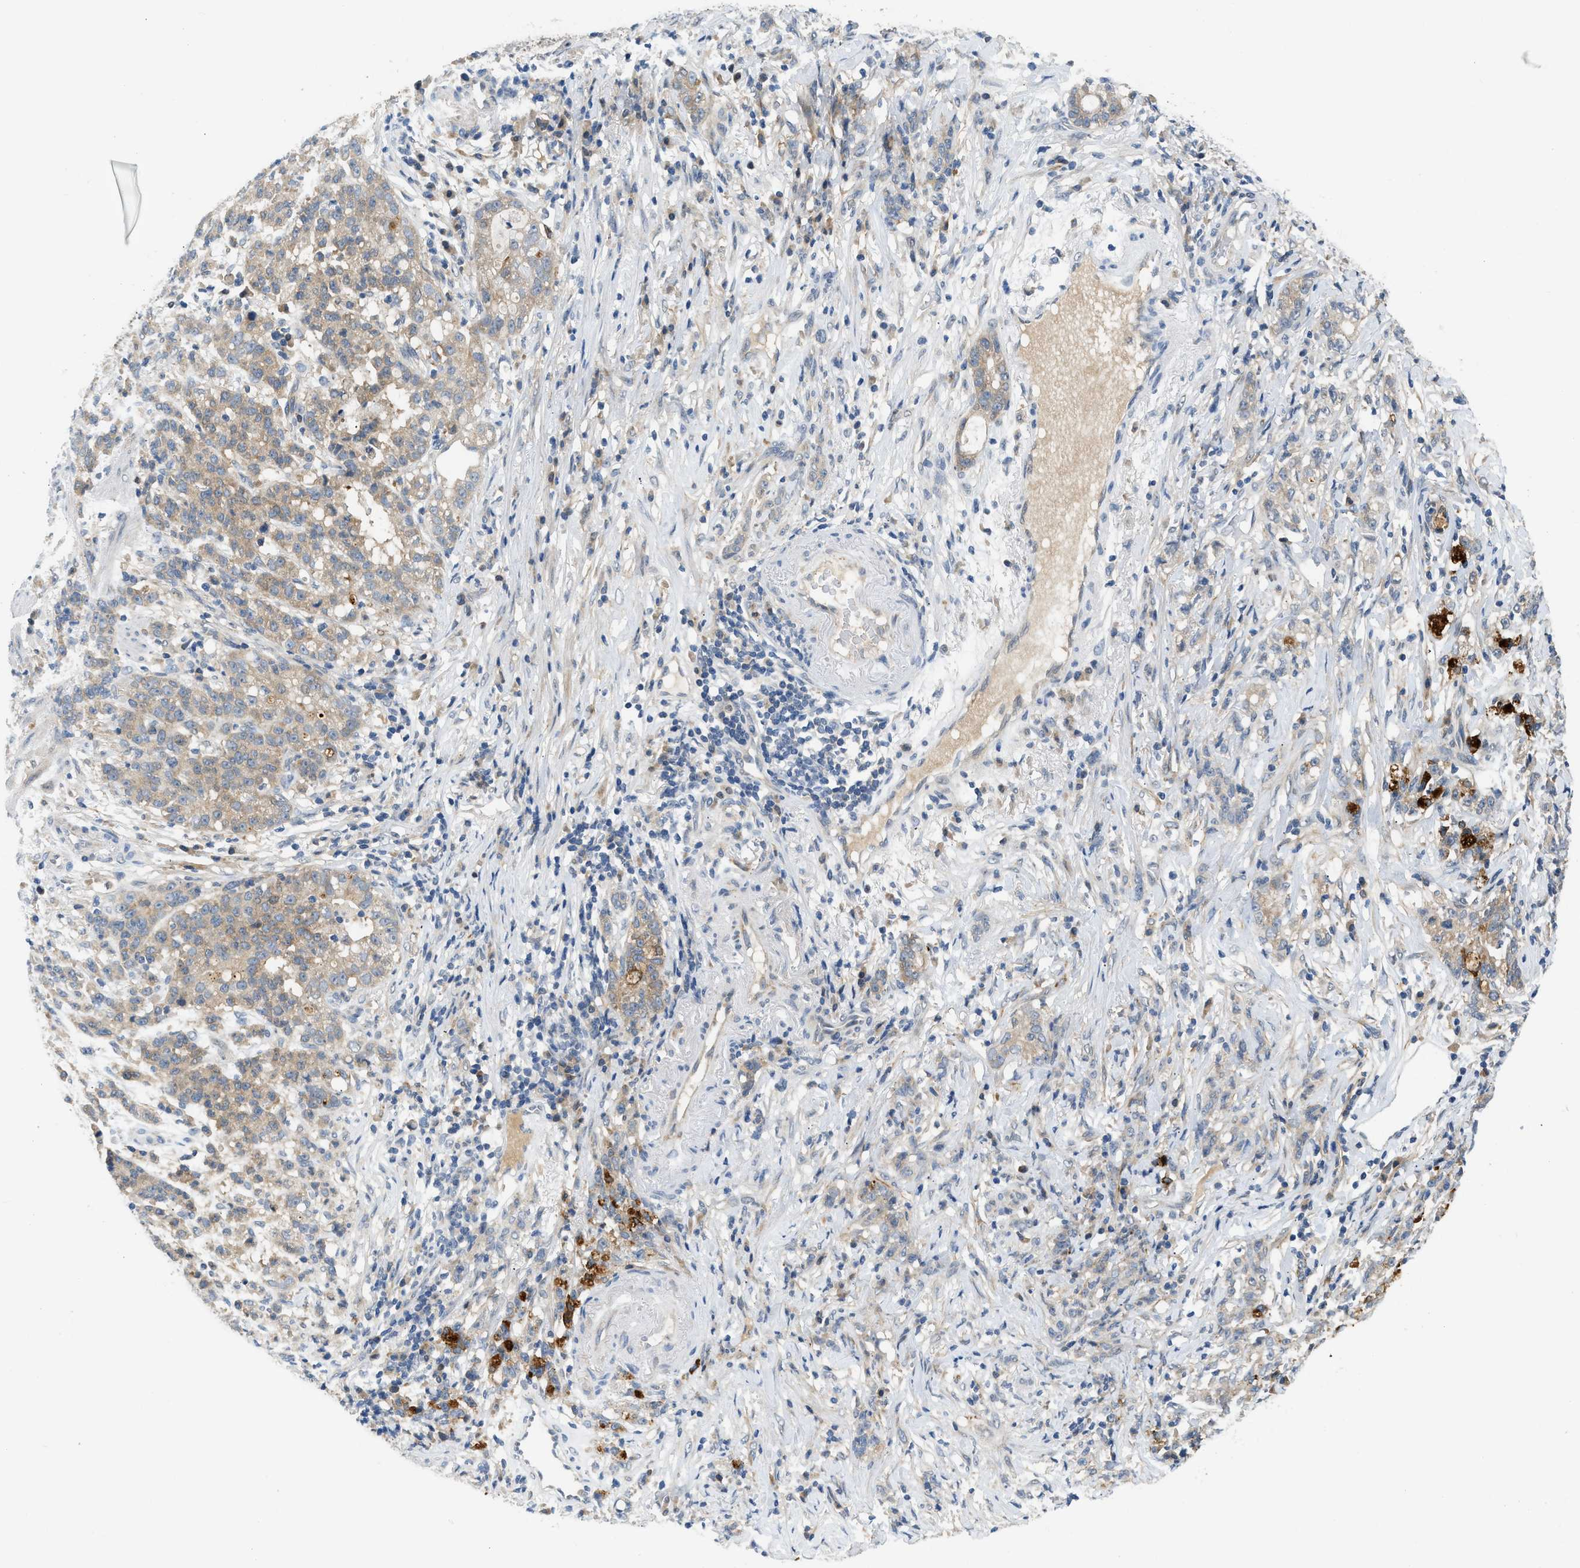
{"staining": {"intensity": "strong", "quantity": "<25%", "location": "cytoplasmic/membranous"}, "tissue": "stomach cancer", "cell_type": "Tumor cells", "image_type": "cancer", "snomed": [{"axis": "morphology", "description": "Adenocarcinoma, NOS"}, {"axis": "topography", "description": "Stomach, lower"}], "caption": "Tumor cells exhibit medium levels of strong cytoplasmic/membranous positivity in about <25% of cells in stomach cancer.", "gene": "RHBDF2", "patient": {"sex": "male", "age": 88}}